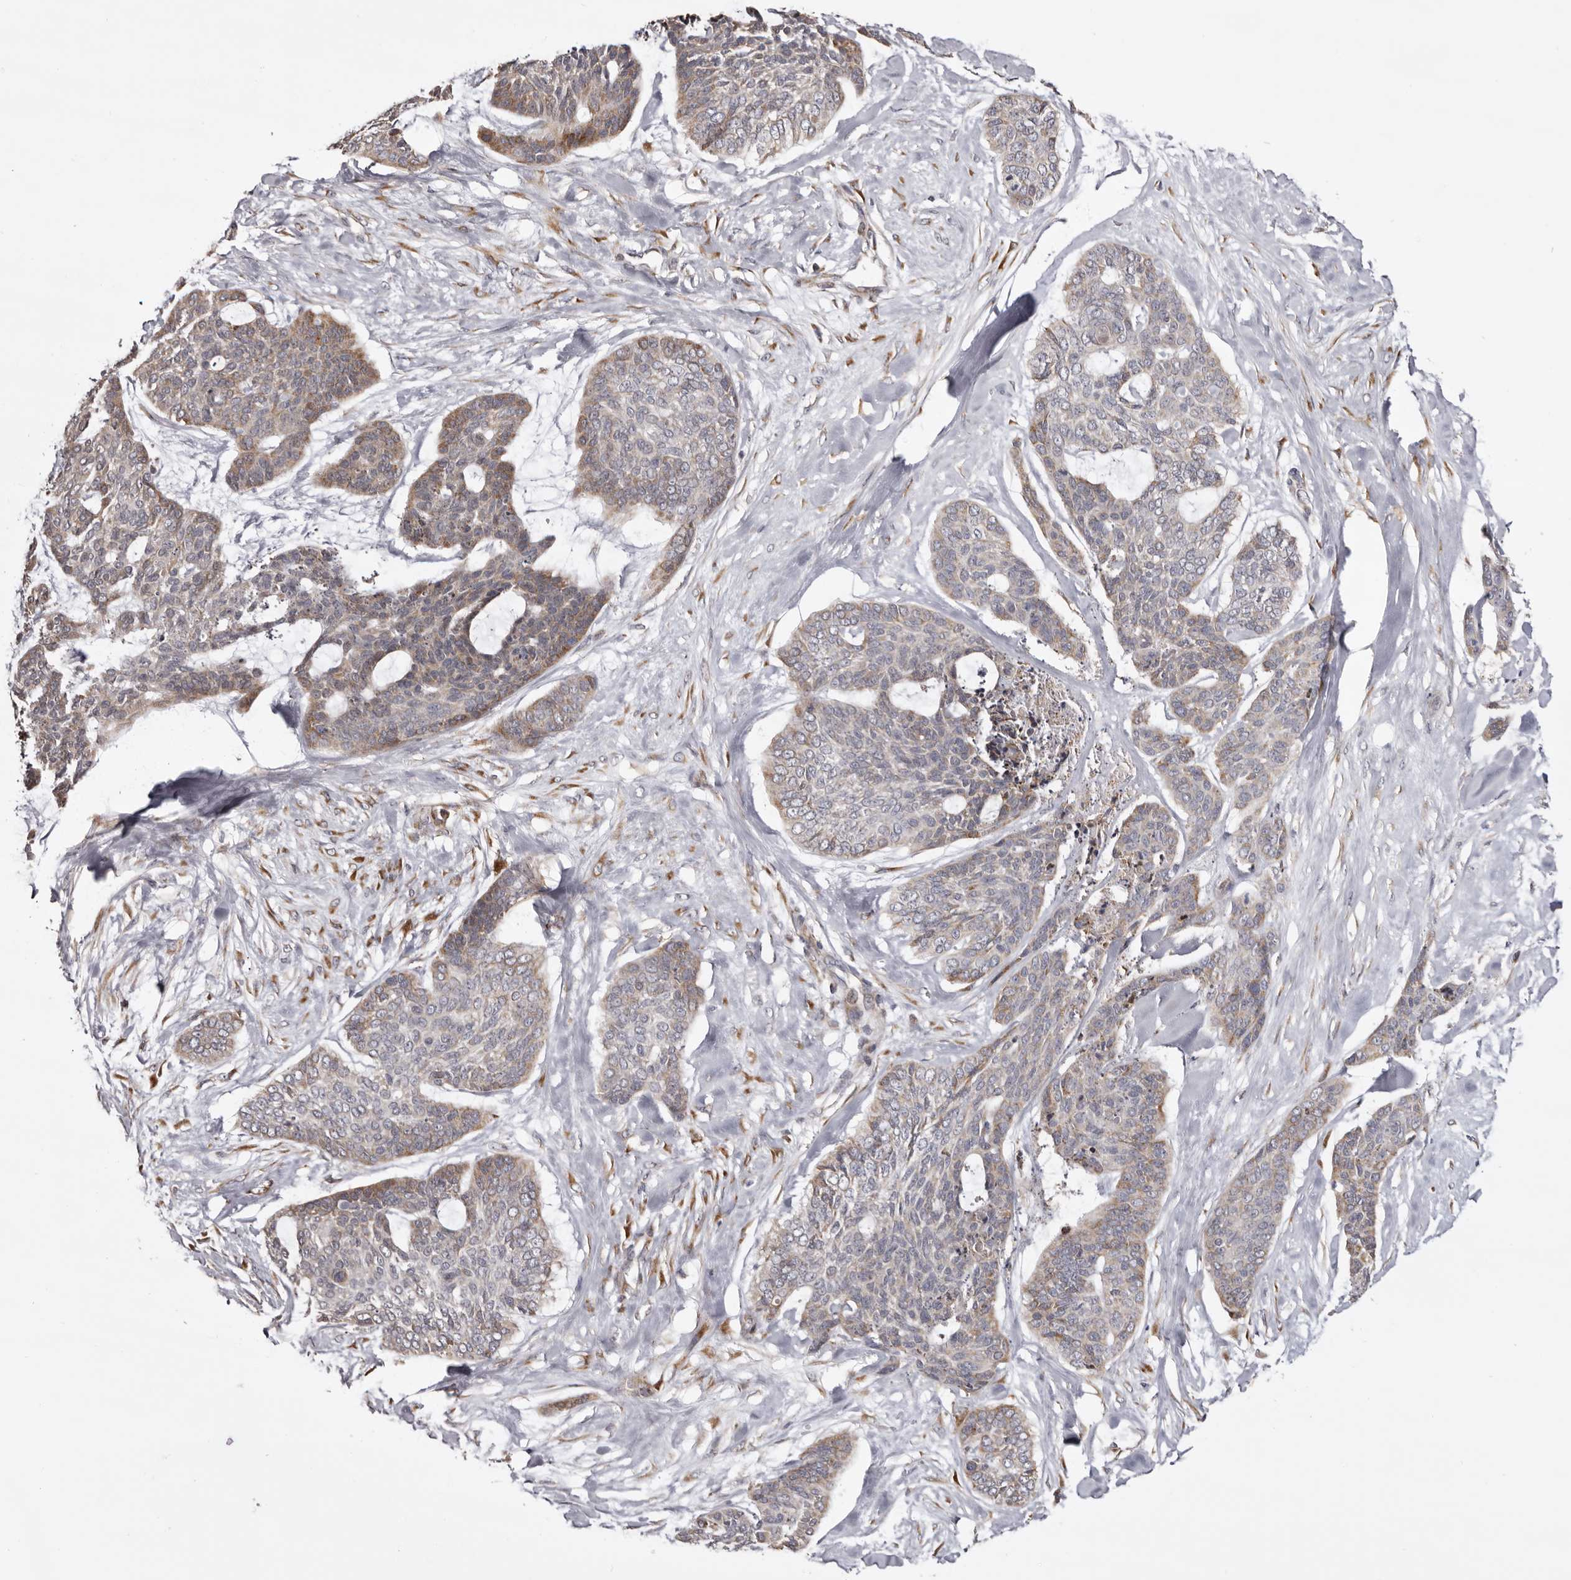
{"staining": {"intensity": "weak", "quantity": "25%-75%", "location": "cytoplasmic/membranous"}, "tissue": "skin cancer", "cell_type": "Tumor cells", "image_type": "cancer", "snomed": [{"axis": "morphology", "description": "Basal cell carcinoma"}, {"axis": "topography", "description": "Skin"}], "caption": "Immunohistochemical staining of human skin cancer (basal cell carcinoma) exhibits weak cytoplasmic/membranous protein staining in about 25%-75% of tumor cells.", "gene": "PIGX", "patient": {"sex": "female", "age": 64}}